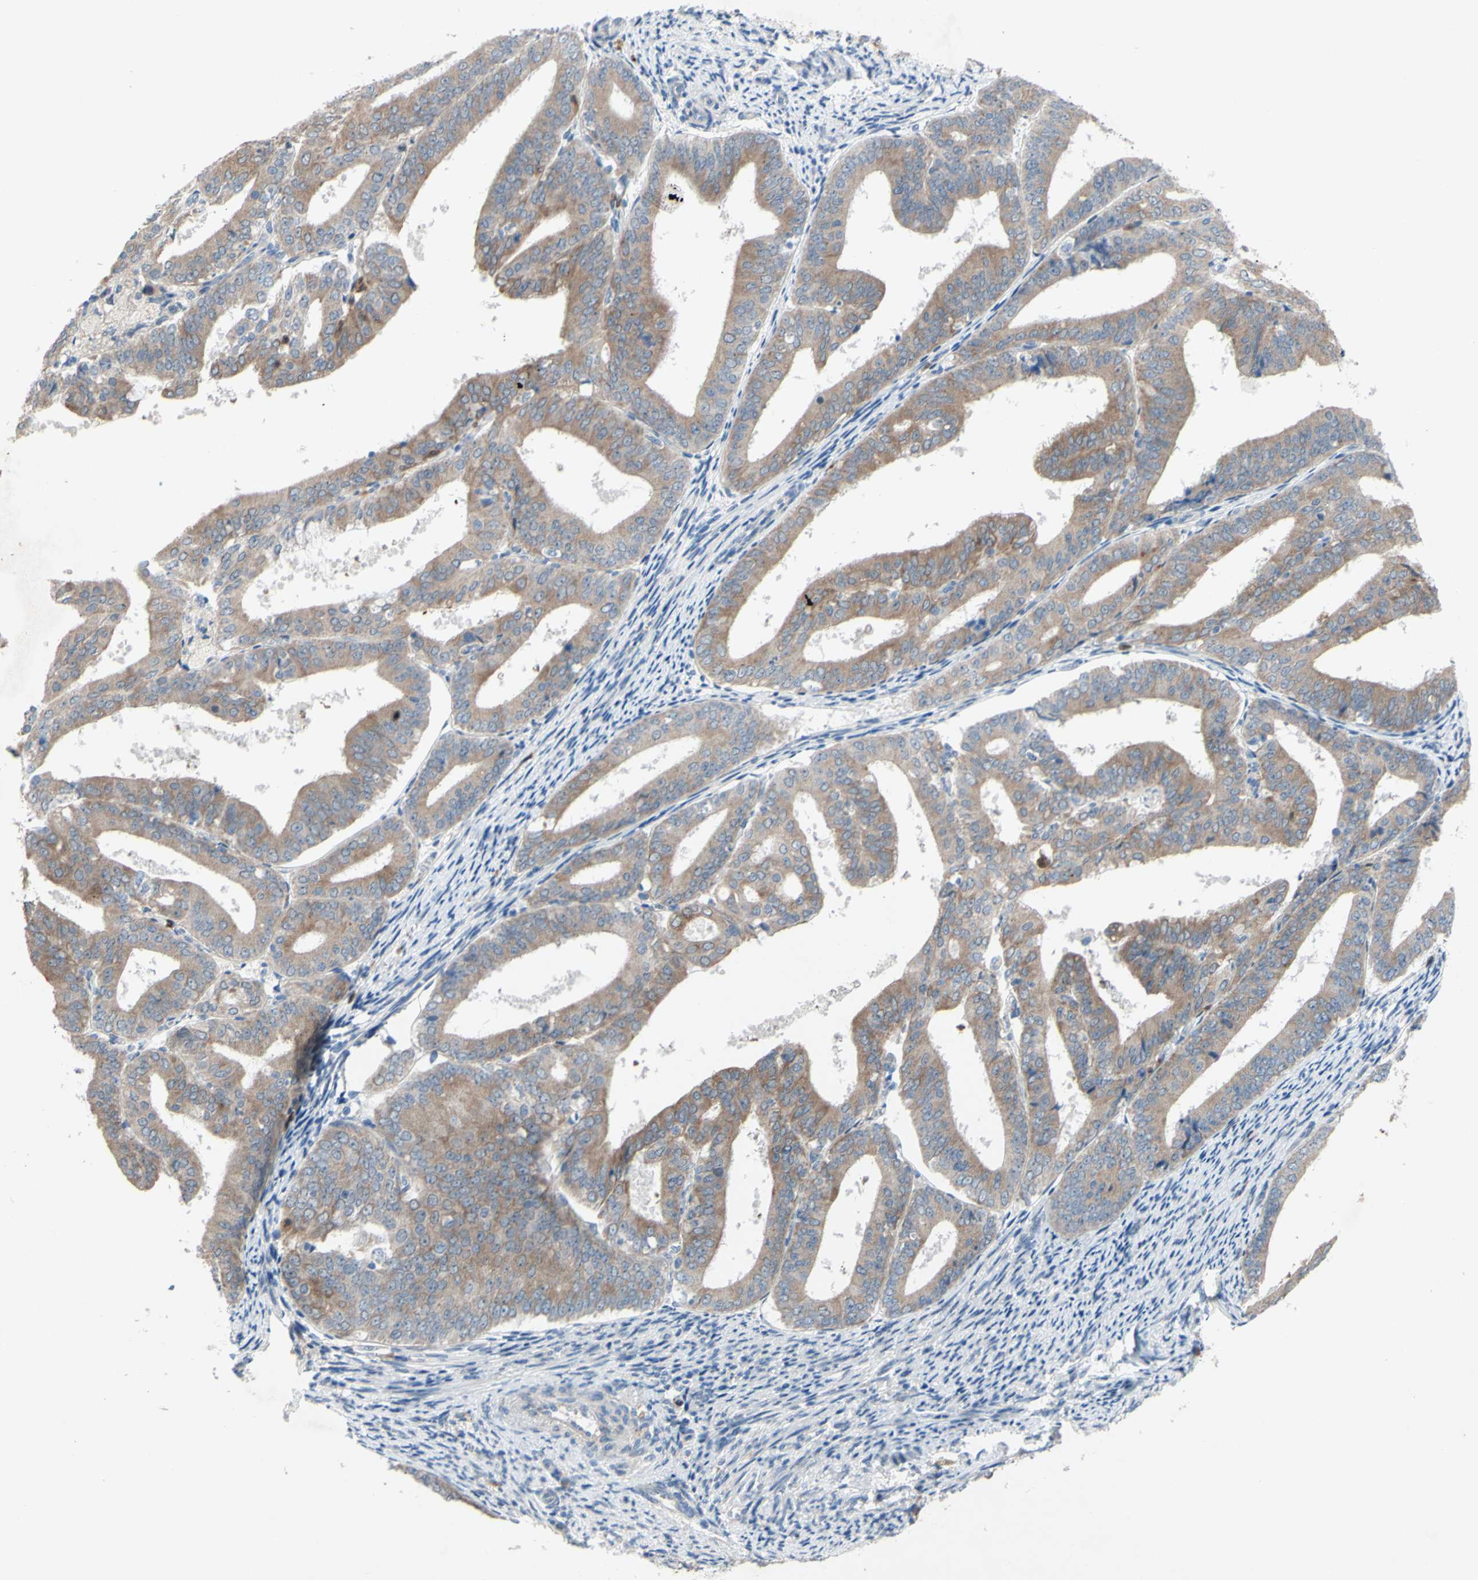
{"staining": {"intensity": "moderate", "quantity": ">75%", "location": "cytoplasmic/membranous"}, "tissue": "endometrial cancer", "cell_type": "Tumor cells", "image_type": "cancer", "snomed": [{"axis": "morphology", "description": "Adenocarcinoma, NOS"}, {"axis": "topography", "description": "Endometrium"}], "caption": "A medium amount of moderate cytoplasmic/membranous positivity is seen in approximately >75% of tumor cells in endometrial adenocarcinoma tissue. The protein of interest is stained brown, and the nuclei are stained in blue (DAB (3,3'-diaminobenzidine) IHC with brightfield microscopy, high magnification).", "gene": "GRAMD2B", "patient": {"sex": "female", "age": 63}}